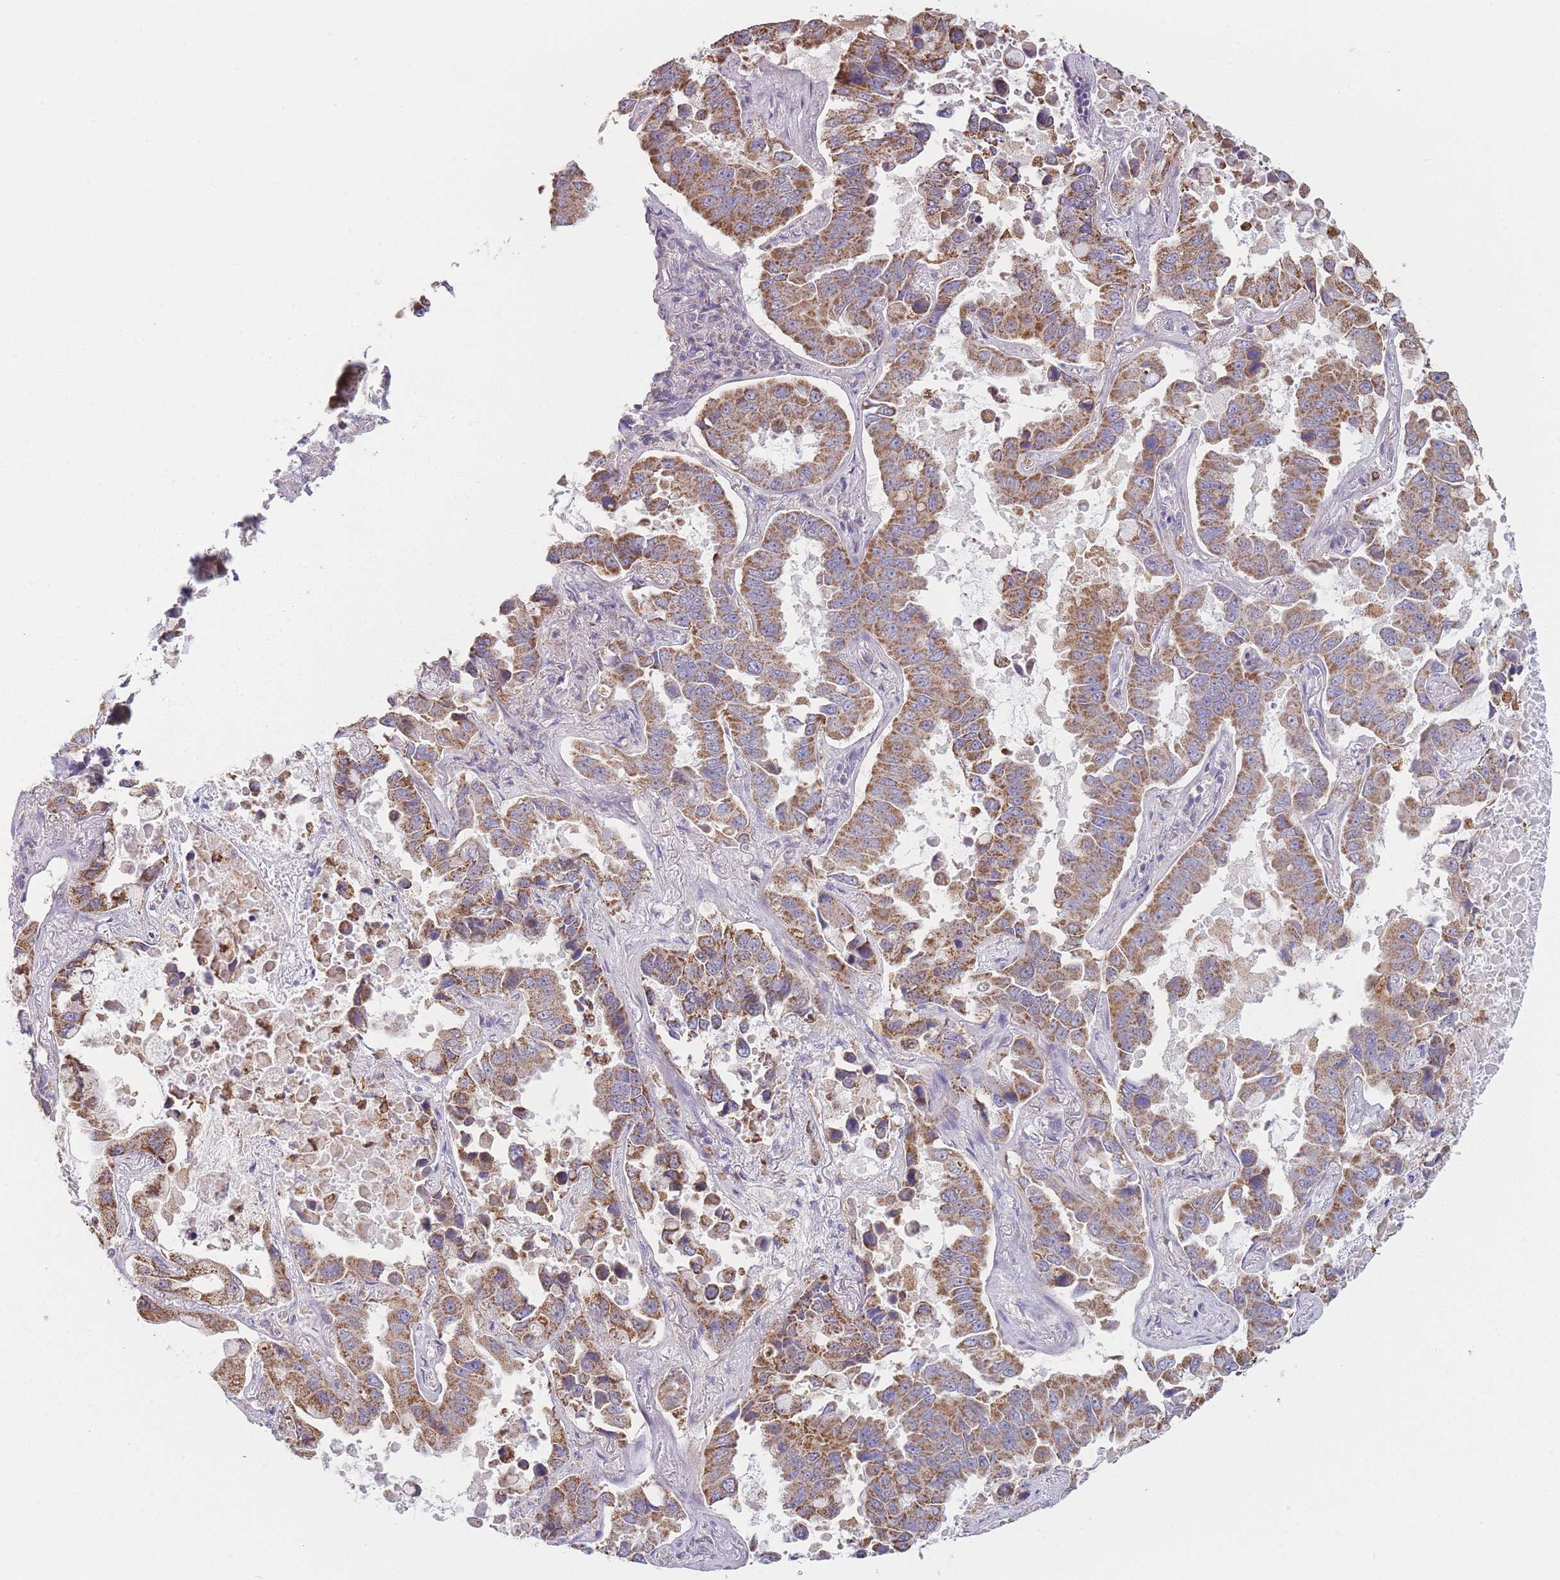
{"staining": {"intensity": "moderate", "quantity": ">75%", "location": "cytoplasmic/membranous"}, "tissue": "lung cancer", "cell_type": "Tumor cells", "image_type": "cancer", "snomed": [{"axis": "morphology", "description": "Adenocarcinoma, NOS"}, {"axis": "topography", "description": "Lung"}], "caption": "Immunohistochemistry (IHC) photomicrograph of lung adenocarcinoma stained for a protein (brown), which reveals medium levels of moderate cytoplasmic/membranous positivity in approximately >75% of tumor cells.", "gene": "PRAM1", "patient": {"sex": "male", "age": 64}}